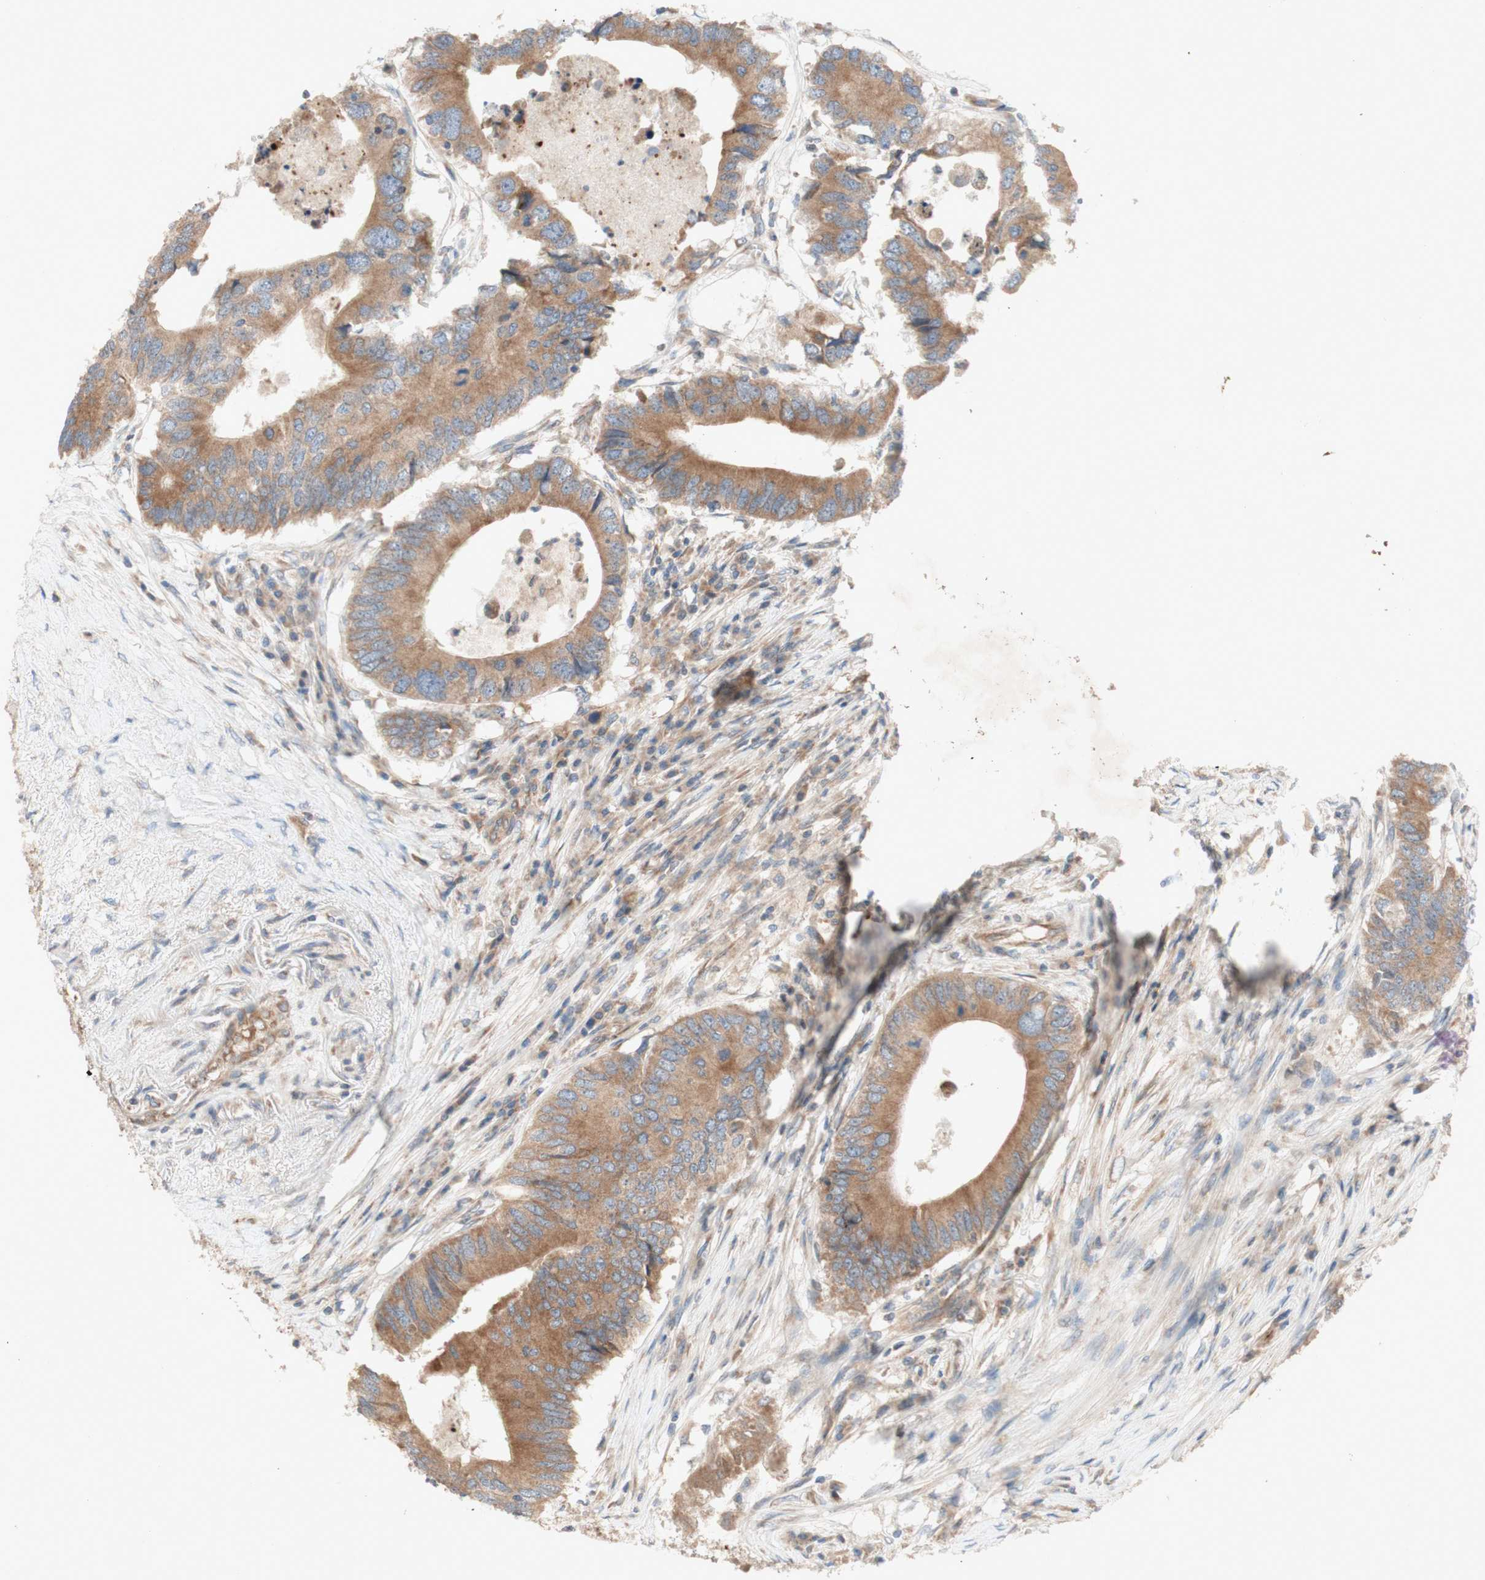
{"staining": {"intensity": "moderate", "quantity": ">75%", "location": "cytoplasmic/membranous"}, "tissue": "colorectal cancer", "cell_type": "Tumor cells", "image_type": "cancer", "snomed": [{"axis": "morphology", "description": "Adenocarcinoma, NOS"}, {"axis": "topography", "description": "Colon"}], "caption": "Immunohistochemical staining of human colorectal cancer (adenocarcinoma) reveals medium levels of moderate cytoplasmic/membranous expression in about >75% of tumor cells.", "gene": "SOCS2", "patient": {"sex": "male", "age": 71}}